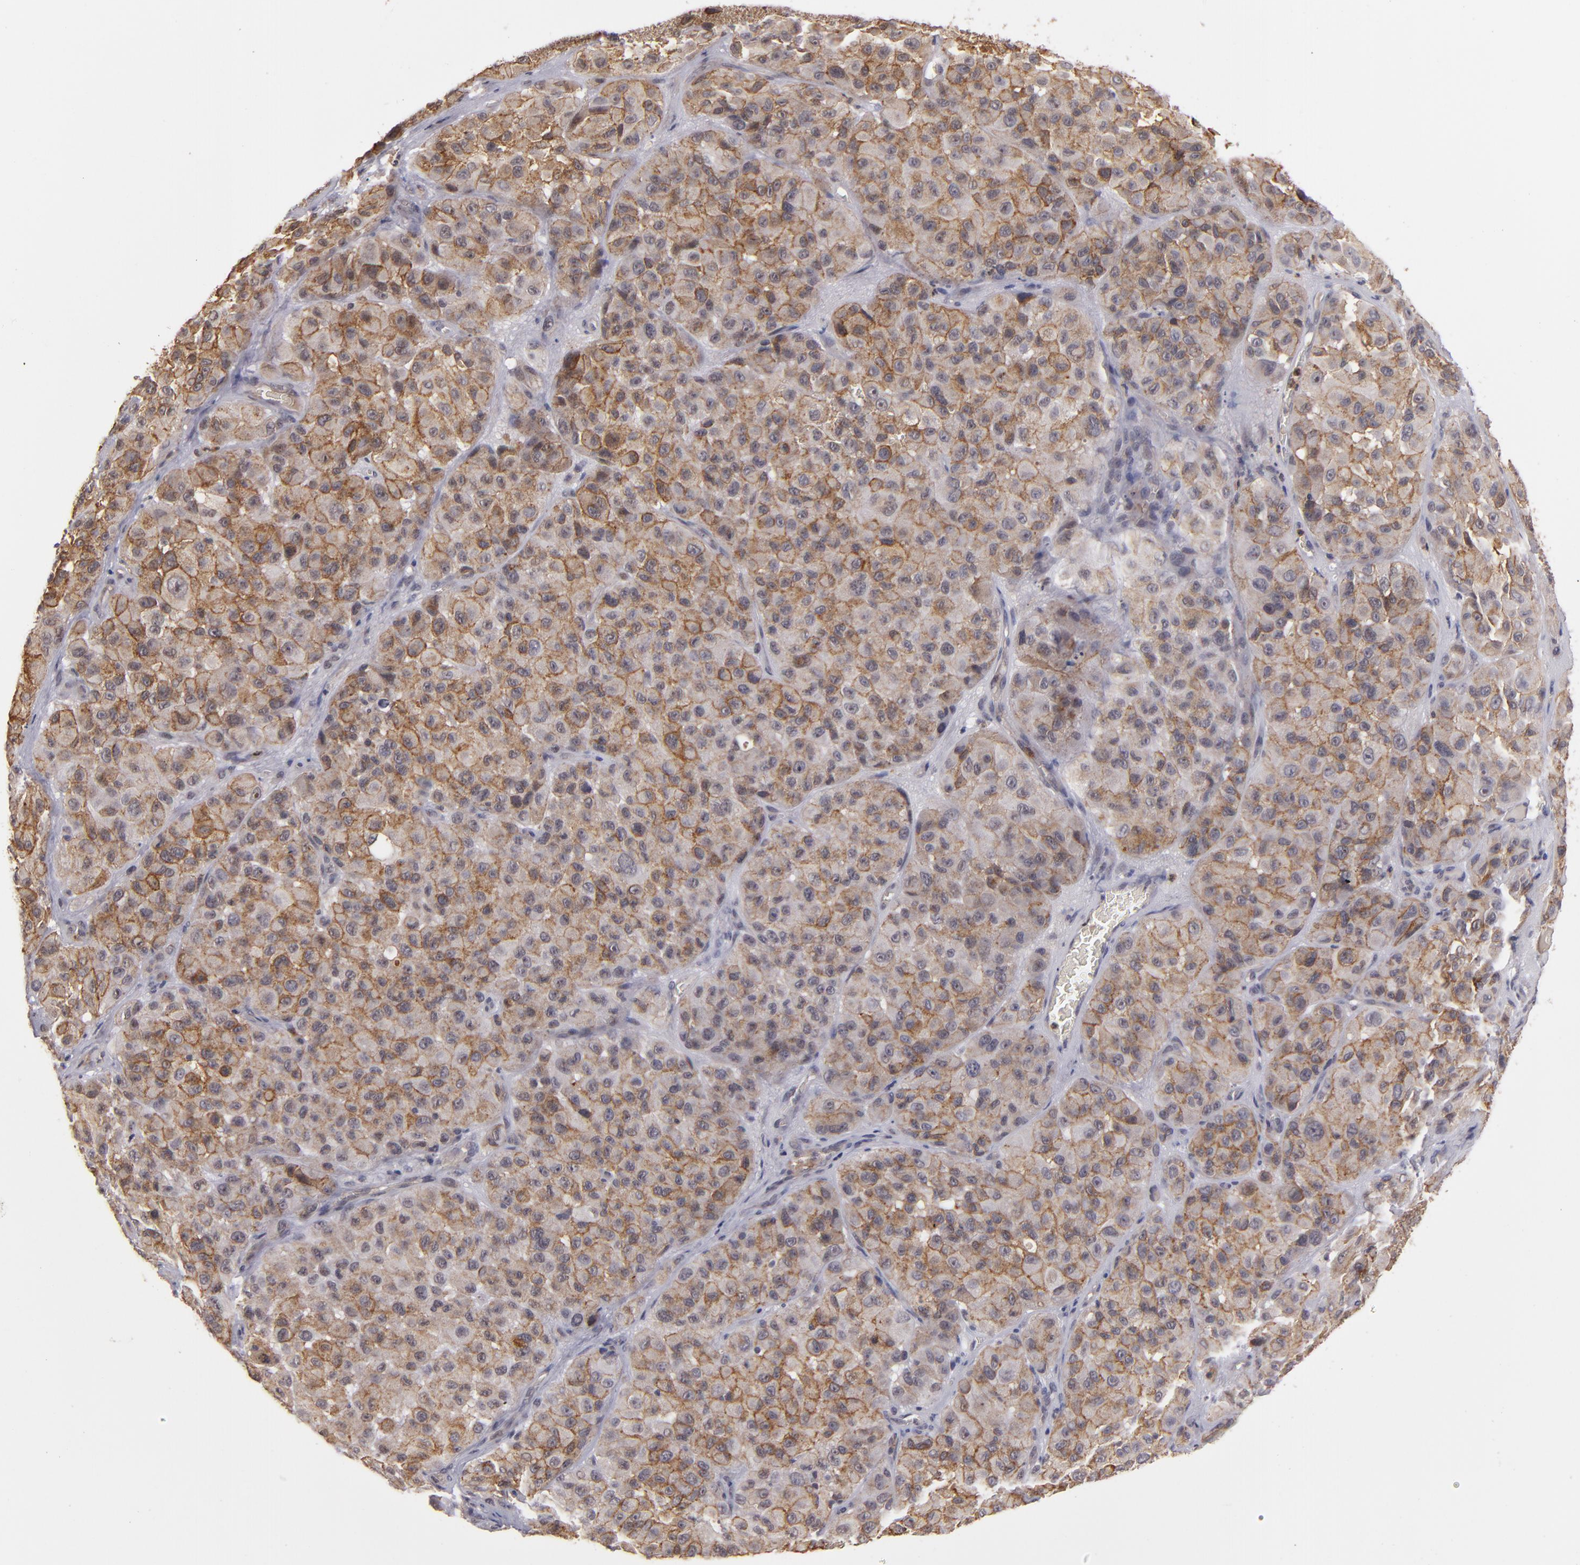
{"staining": {"intensity": "moderate", "quantity": ">75%", "location": "cytoplasmic/membranous"}, "tissue": "melanoma", "cell_type": "Tumor cells", "image_type": "cancer", "snomed": [{"axis": "morphology", "description": "Malignant melanoma, NOS"}, {"axis": "topography", "description": "Skin"}], "caption": "A photomicrograph of human melanoma stained for a protein exhibits moderate cytoplasmic/membranous brown staining in tumor cells.", "gene": "STX3", "patient": {"sex": "female", "age": 21}}